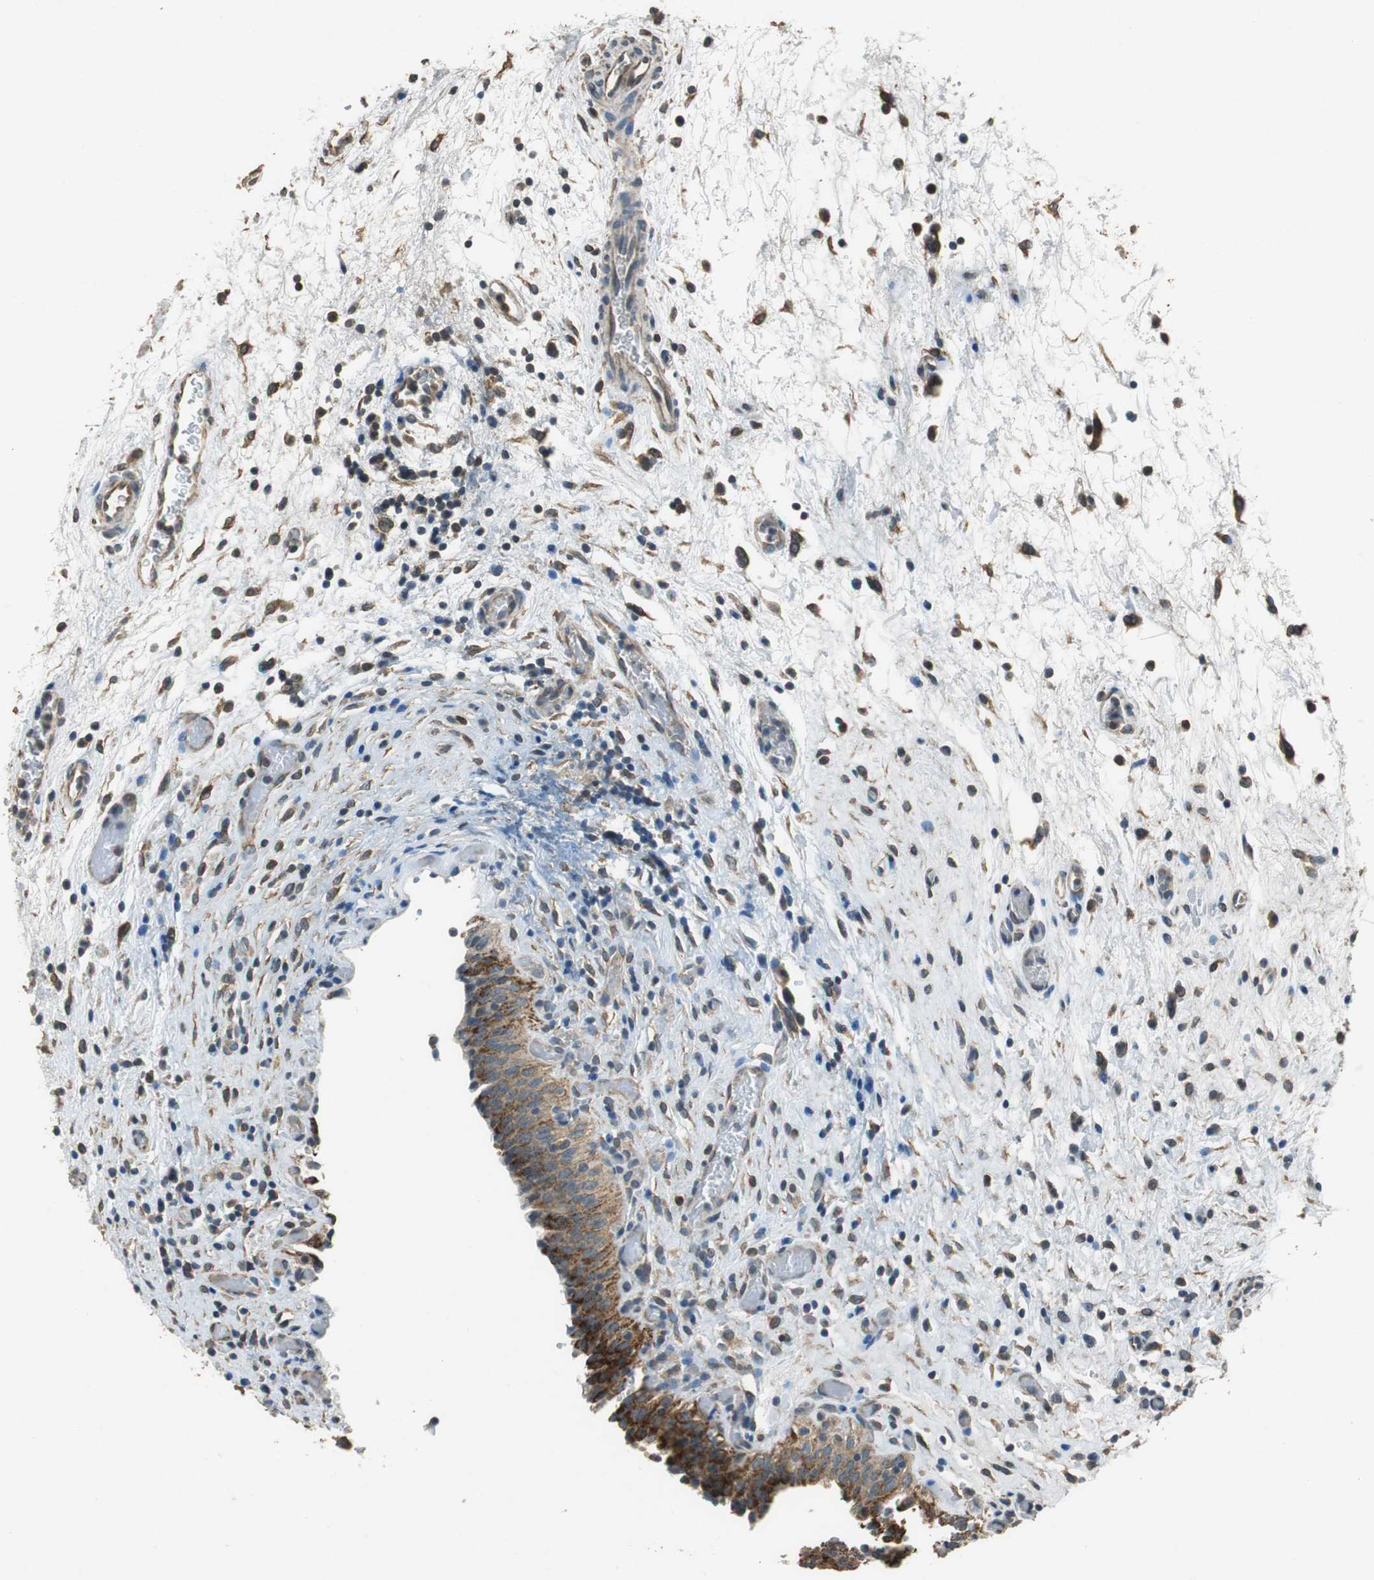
{"staining": {"intensity": "strong", "quantity": ">75%", "location": "cytoplasmic/membranous"}, "tissue": "urinary bladder", "cell_type": "Urothelial cells", "image_type": "normal", "snomed": [{"axis": "morphology", "description": "Normal tissue, NOS"}, {"axis": "topography", "description": "Urinary bladder"}], "caption": "High-magnification brightfield microscopy of unremarkable urinary bladder stained with DAB (3,3'-diaminobenzidine) (brown) and counterstained with hematoxylin (blue). urothelial cells exhibit strong cytoplasmic/membranous staining is present in approximately>75% of cells.", "gene": "ALDH4A1", "patient": {"sex": "male", "age": 51}}